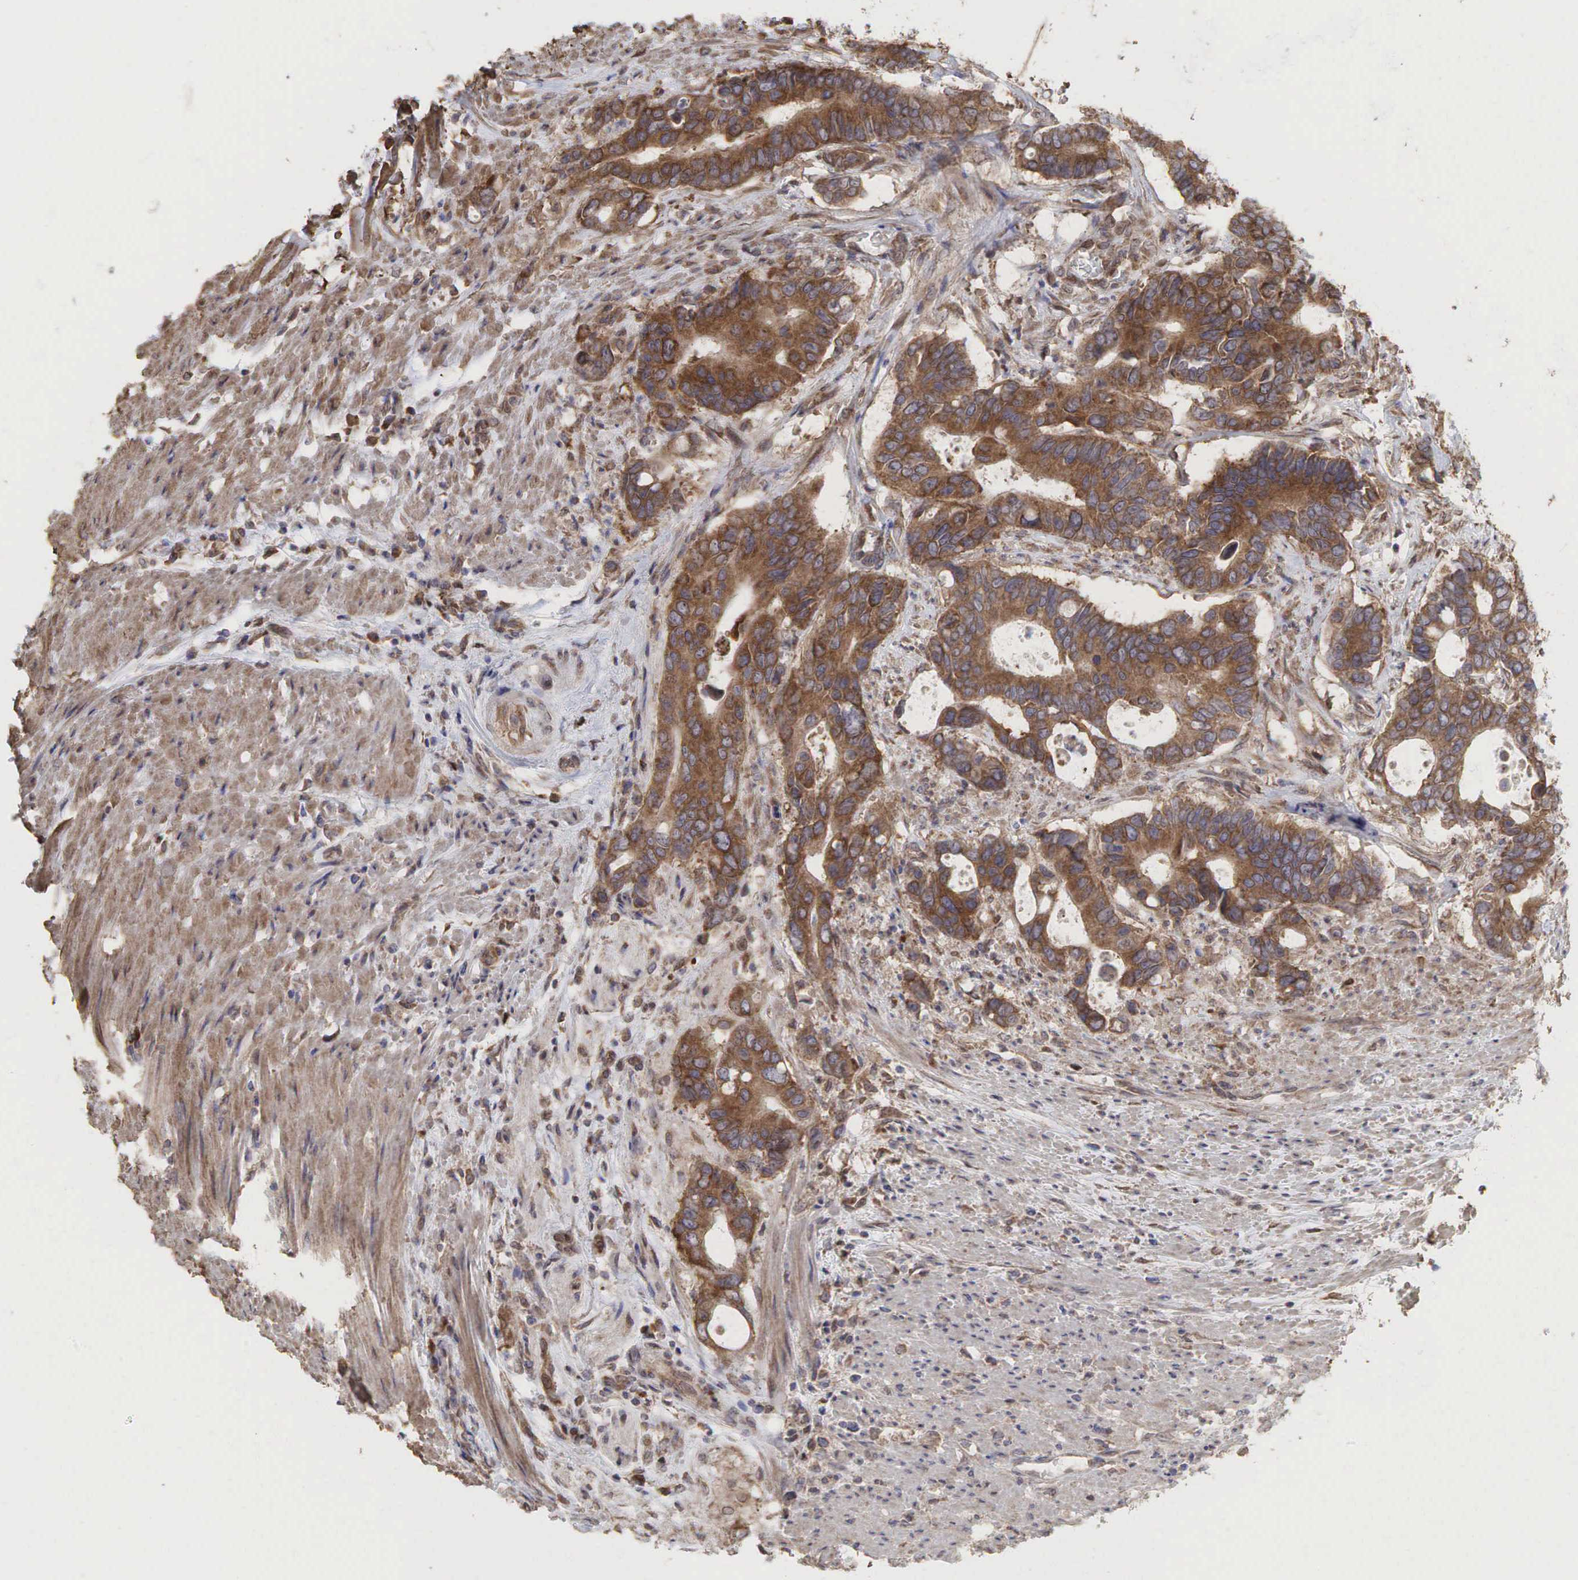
{"staining": {"intensity": "moderate", "quantity": ">75%", "location": "cytoplasmic/membranous"}, "tissue": "colorectal cancer", "cell_type": "Tumor cells", "image_type": "cancer", "snomed": [{"axis": "morphology", "description": "Adenocarcinoma, NOS"}, {"axis": "topography", "description": "Colon"}], "caption": "Tumor cells reveal medium levels of moderate cytoplasmic/membranous expression in approximately >75% of cells in adenocarcinoma (colorectal).", "gene": "PABPC5", "patient": {"sex": "male", "age": 49}}